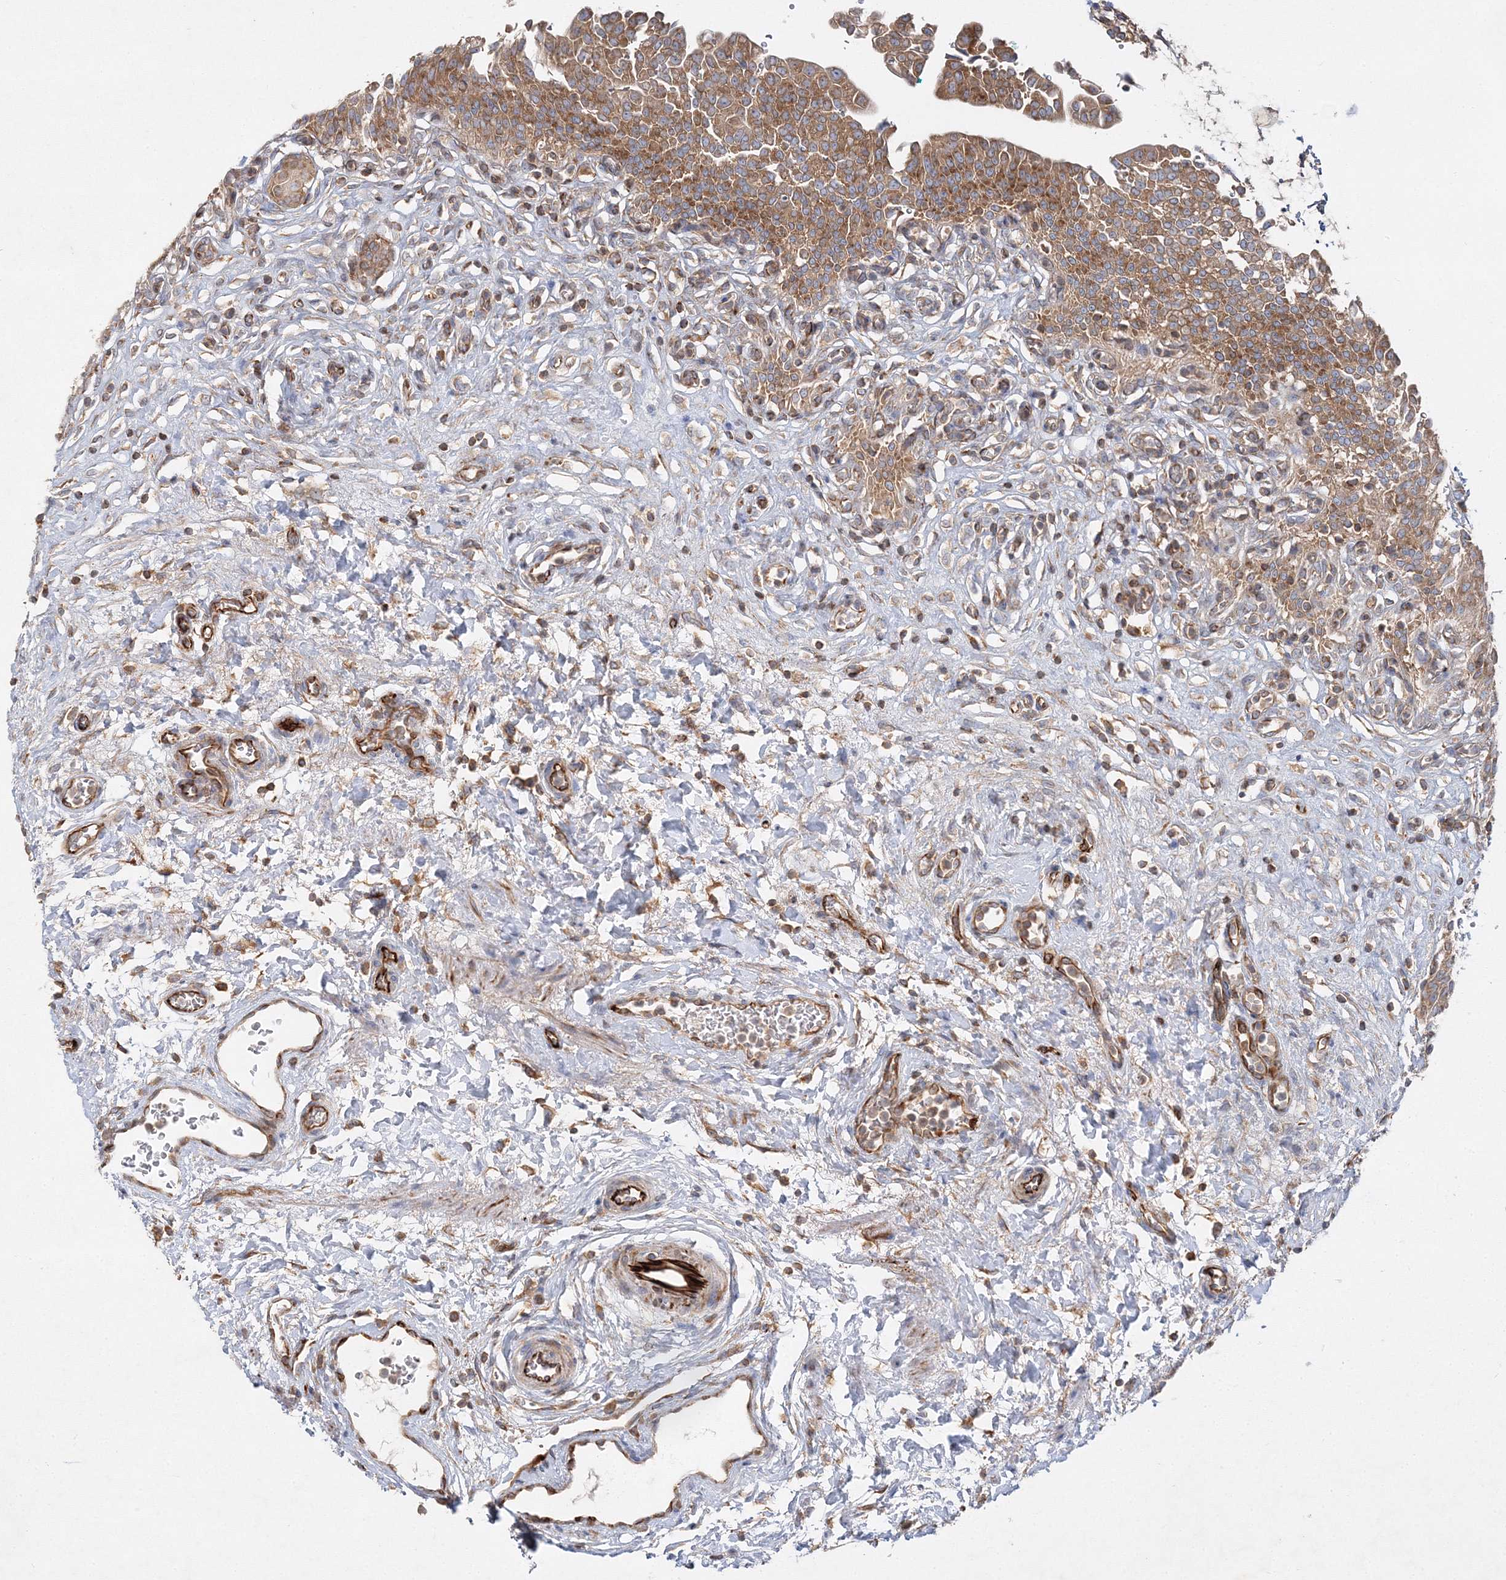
{"staining": {"intensity": "strong", "quantity": ">75%", "location": "cytoplasmic/membranous"}, "tissue": "urinary bladder", "cell_type": "Urothelial cells", "image_type": "normal", "snomed": [{"axis": "morphology", "description": "Urothelial carcinoma, High grade"}, {"axis": "topography", "description": "Urinary bladder"}], "caption": "A high-resolution micrograph shows immunohistochemistry (IHC) staining of unremarkable urinary bladder, which displays strong cytoplasmic/membranous staining in about >75% of urothelial cells.", "gene": "WDR37", "patient": {"sex": "male", "age": 46}}